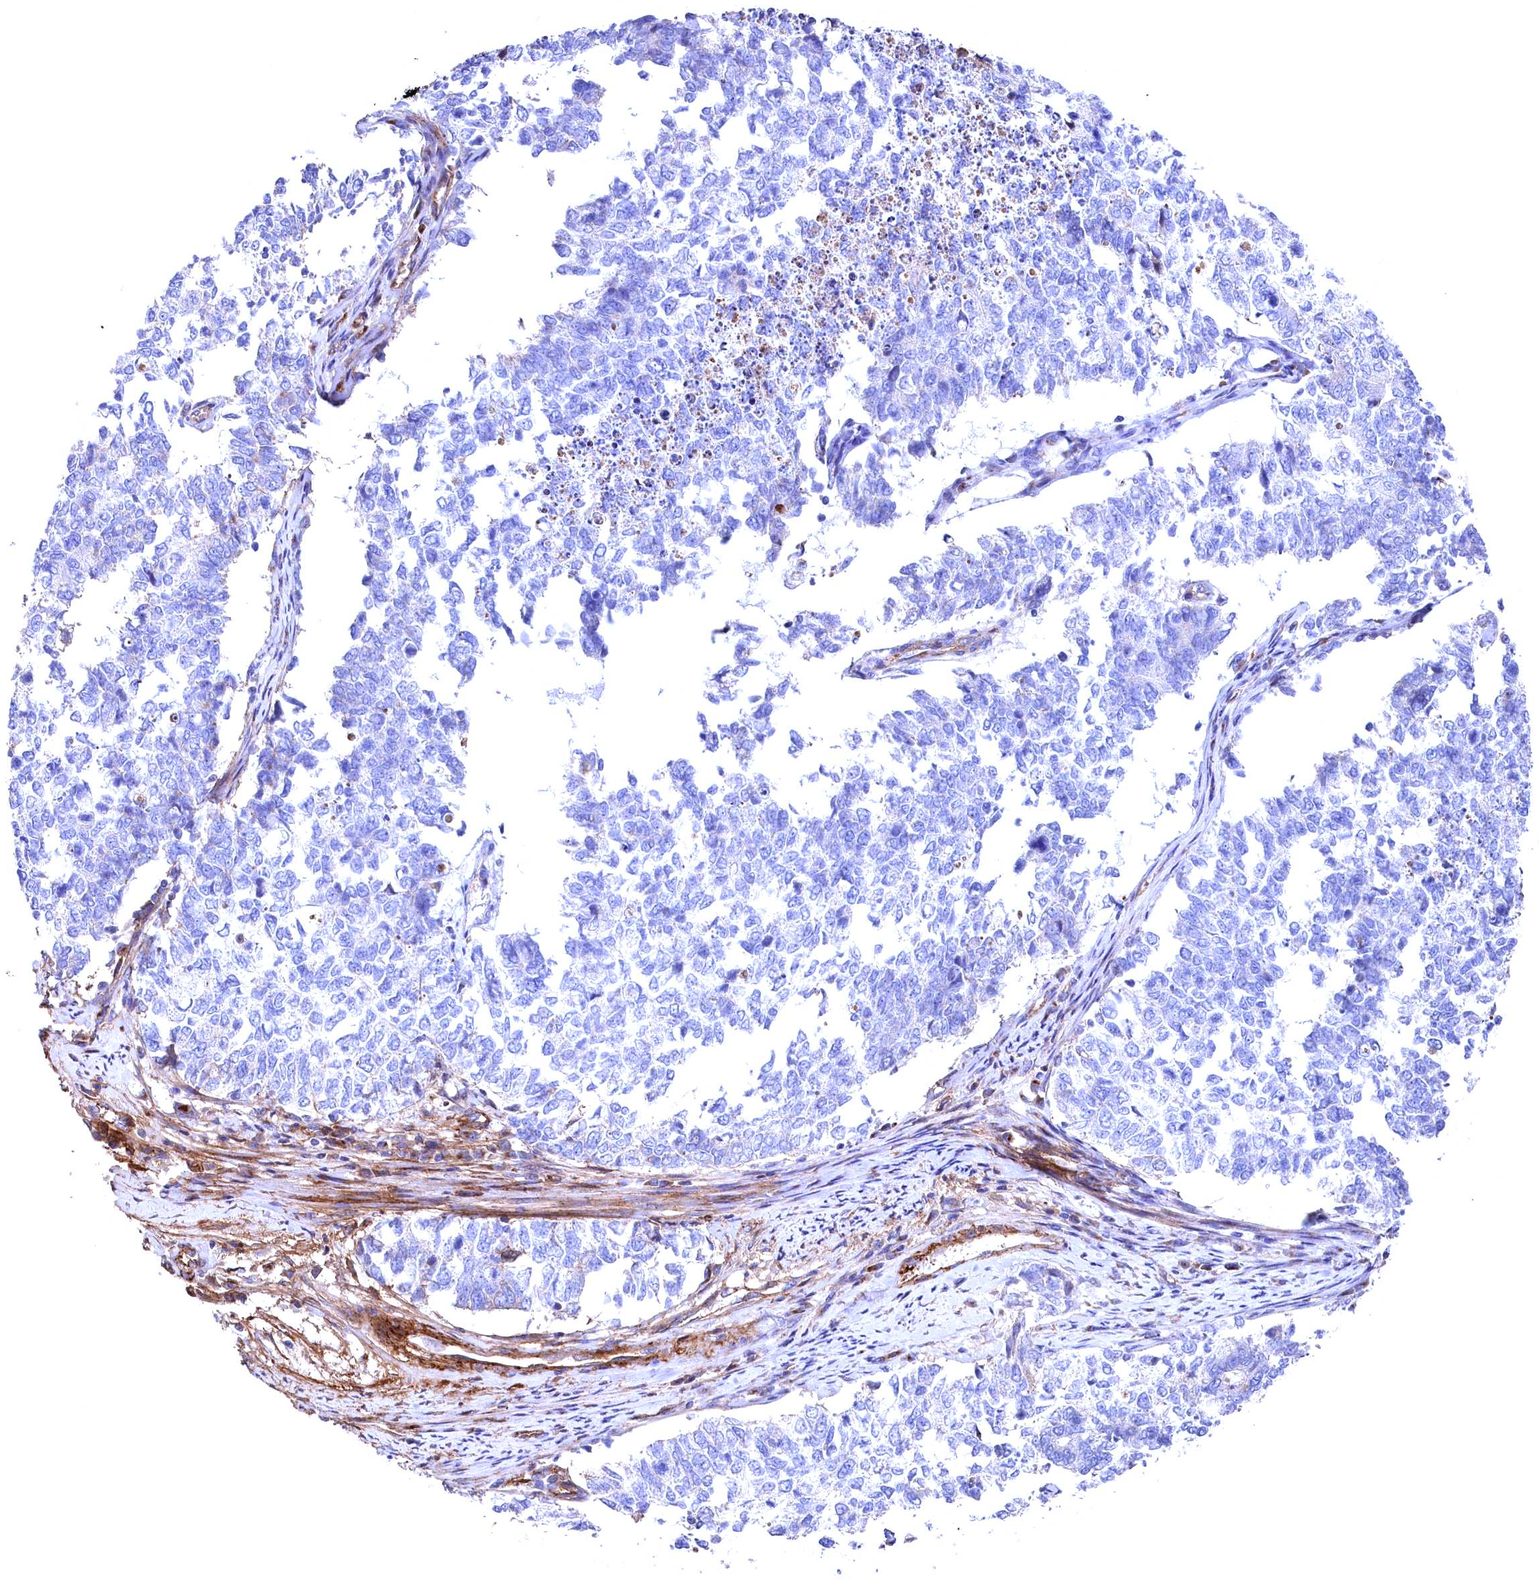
{"staining": {"intensity": "negative", "quantity": "none", "location": "none"}, "tissue": "cervical cancer", "cell_type": "Tumor cells", "image_type": "cancer", "snomed": [{"axis": "morphology", "description": "Squamous cell carcinoma, NOS"}, {"axis": "topography", "description": "Cervix"}], "caption": "Immunohistochemistry (IHC) of squamous cell carcinoma (cervical) shows no staining in tumor cells.", "gene": "GPR108", "patient": {"sex": "female", "age": 63}}